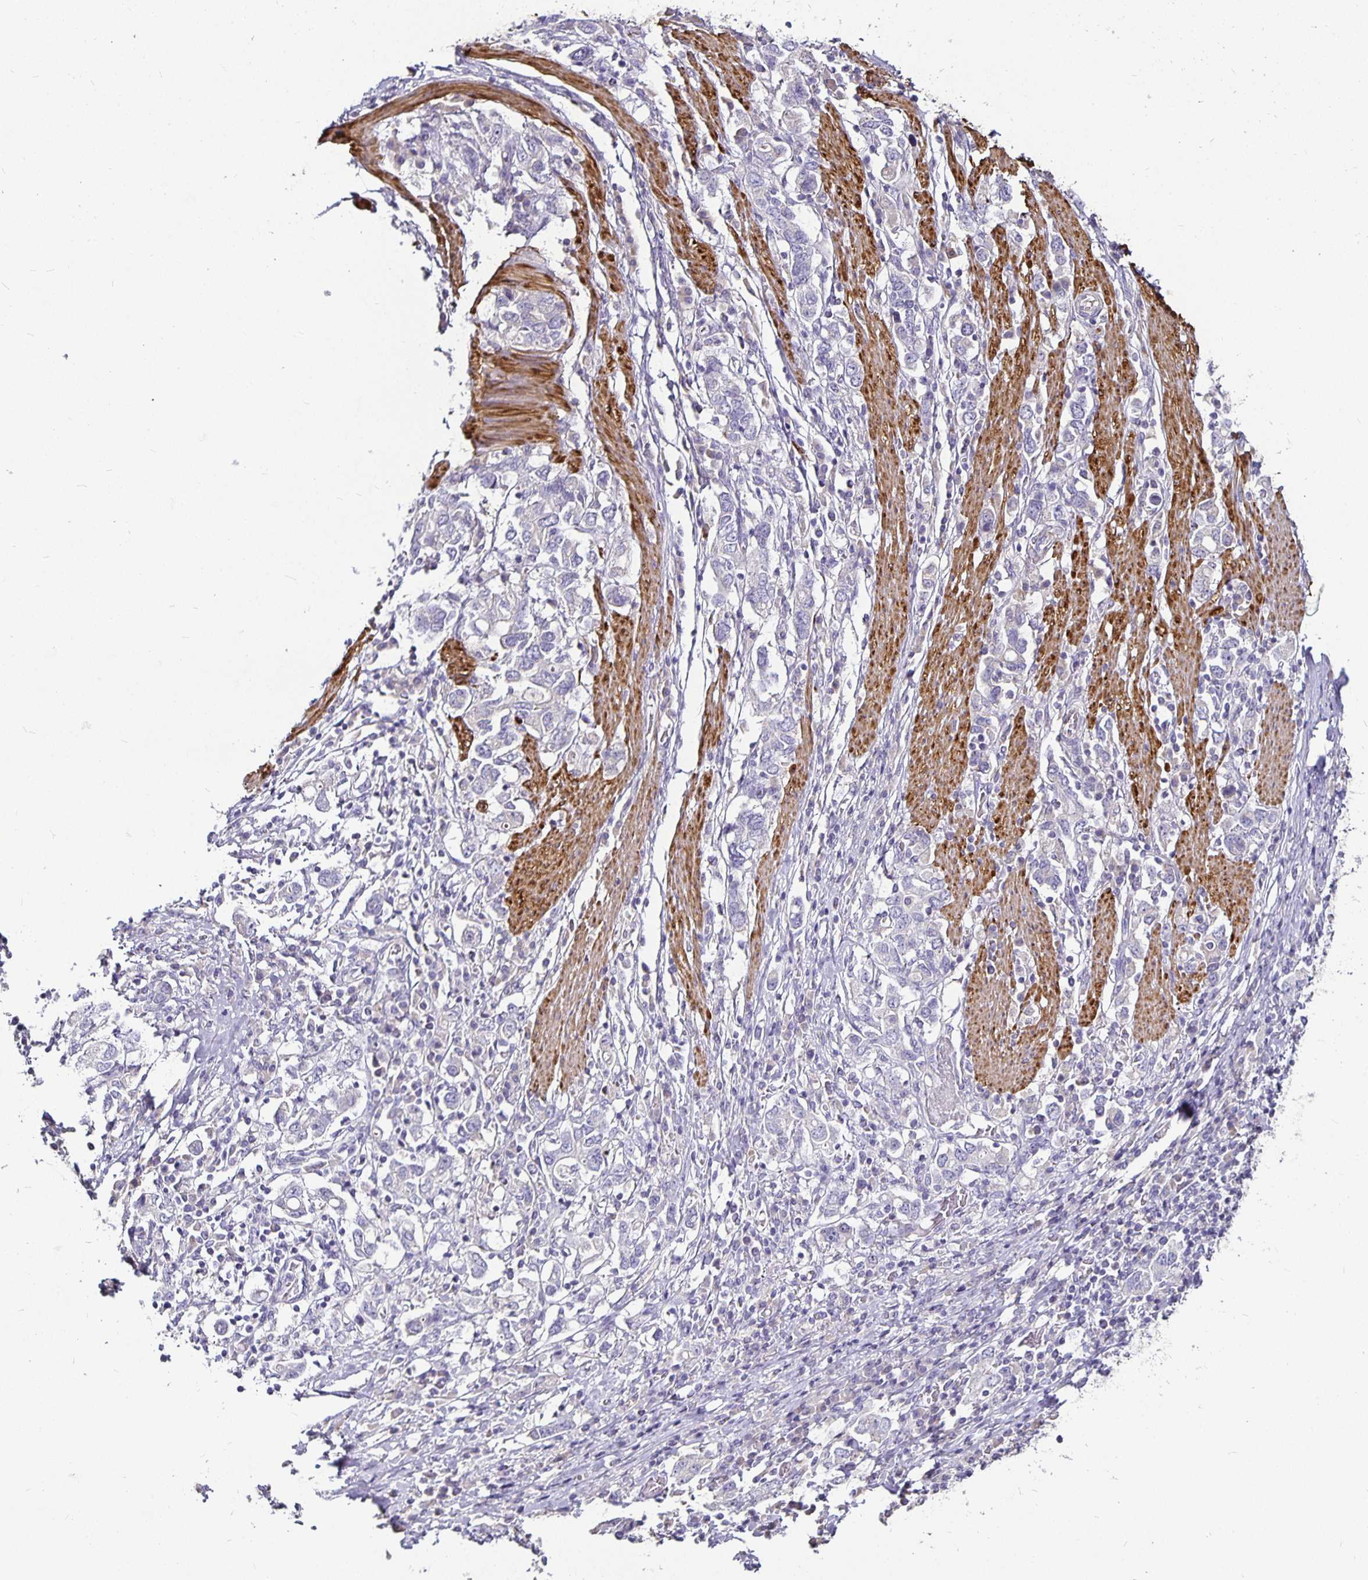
{"staining": {"intensity": "negative", "quantity": "none", "location": "none"}, "tissue": "stomach cancer", "cell_type": "Tumor cells", "image_type": "cancer", "snomed": [{"axis": "morphology", "description": "Adenocarcinoma, NOS"}, {"axis": "topography", "description": "Stomach, upper"}, {"axis": "topography", "description": "Stomach"}], "caption": "IHC histopathology image of neoplastic tissue: human adenocarcinoma (stomach) stained with DAB (3,3'-diaminobenzidine) shows no significant protein positivity in tumor cells. (Brightfield microscopy of DAB IHC at high magnification).", "gene": "CA12", "patient": {"sex": "male", "age": 62}}